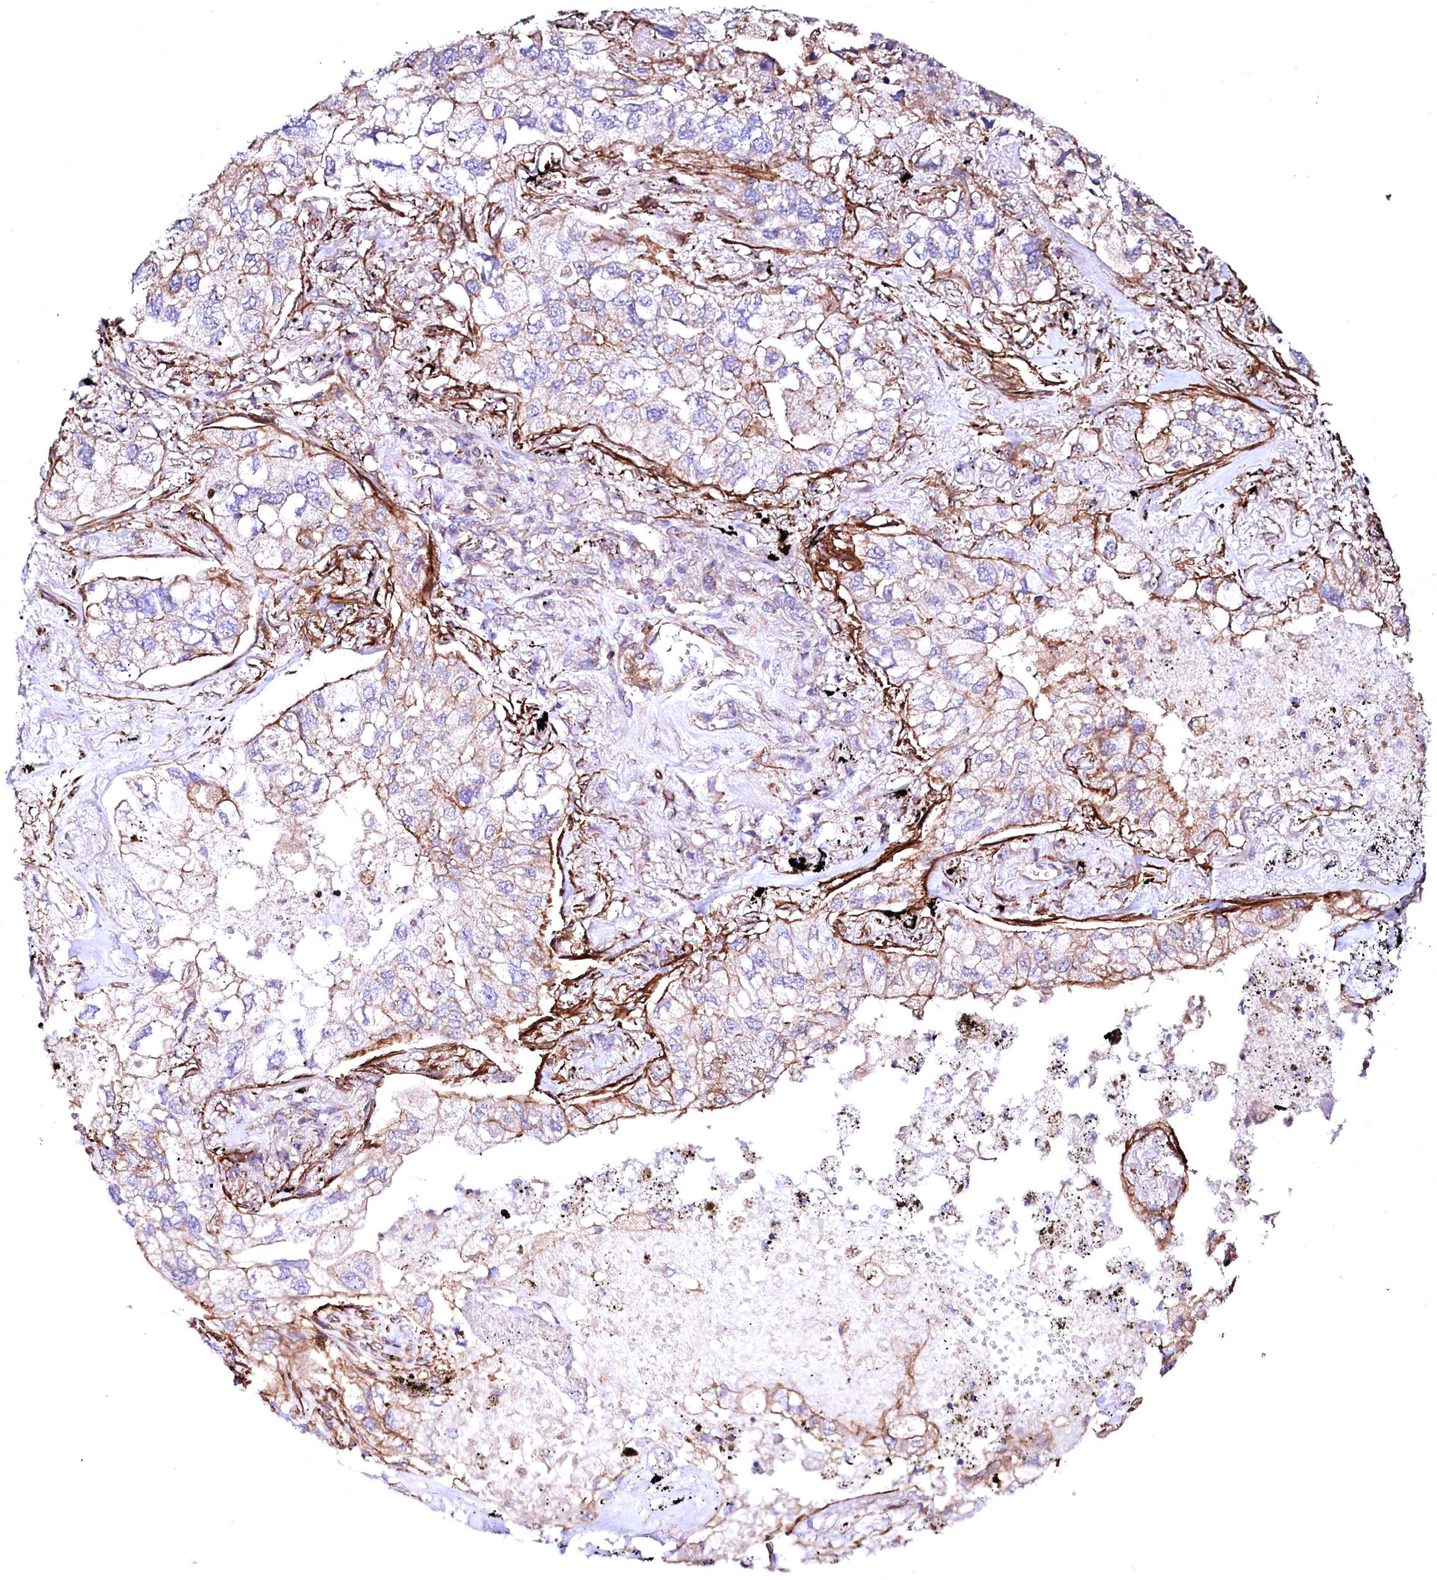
{"staining": {"intensity": "moderate", "quantity": "25%-75%", "location": "cytoplasmic/membranous"}, "tissue": "lung cancer", "cell_type": "Tumor cells", "image_type": "cancer", "snomed": [{"axis": "morphology", "description": "Adenocarcinoma, NOS"}, {"axis": "topography", "description": "Lung"}], "caption": "Immunohistochemical staining of human lung cancer exhibits medium levels of moderate cytoplasmic/membranous positivity in approximately 25%-75% of tumor cells. Nuclei are stained in blue.", "gene": "GPR176", "patient": {"sex": "male", "age": 65}}